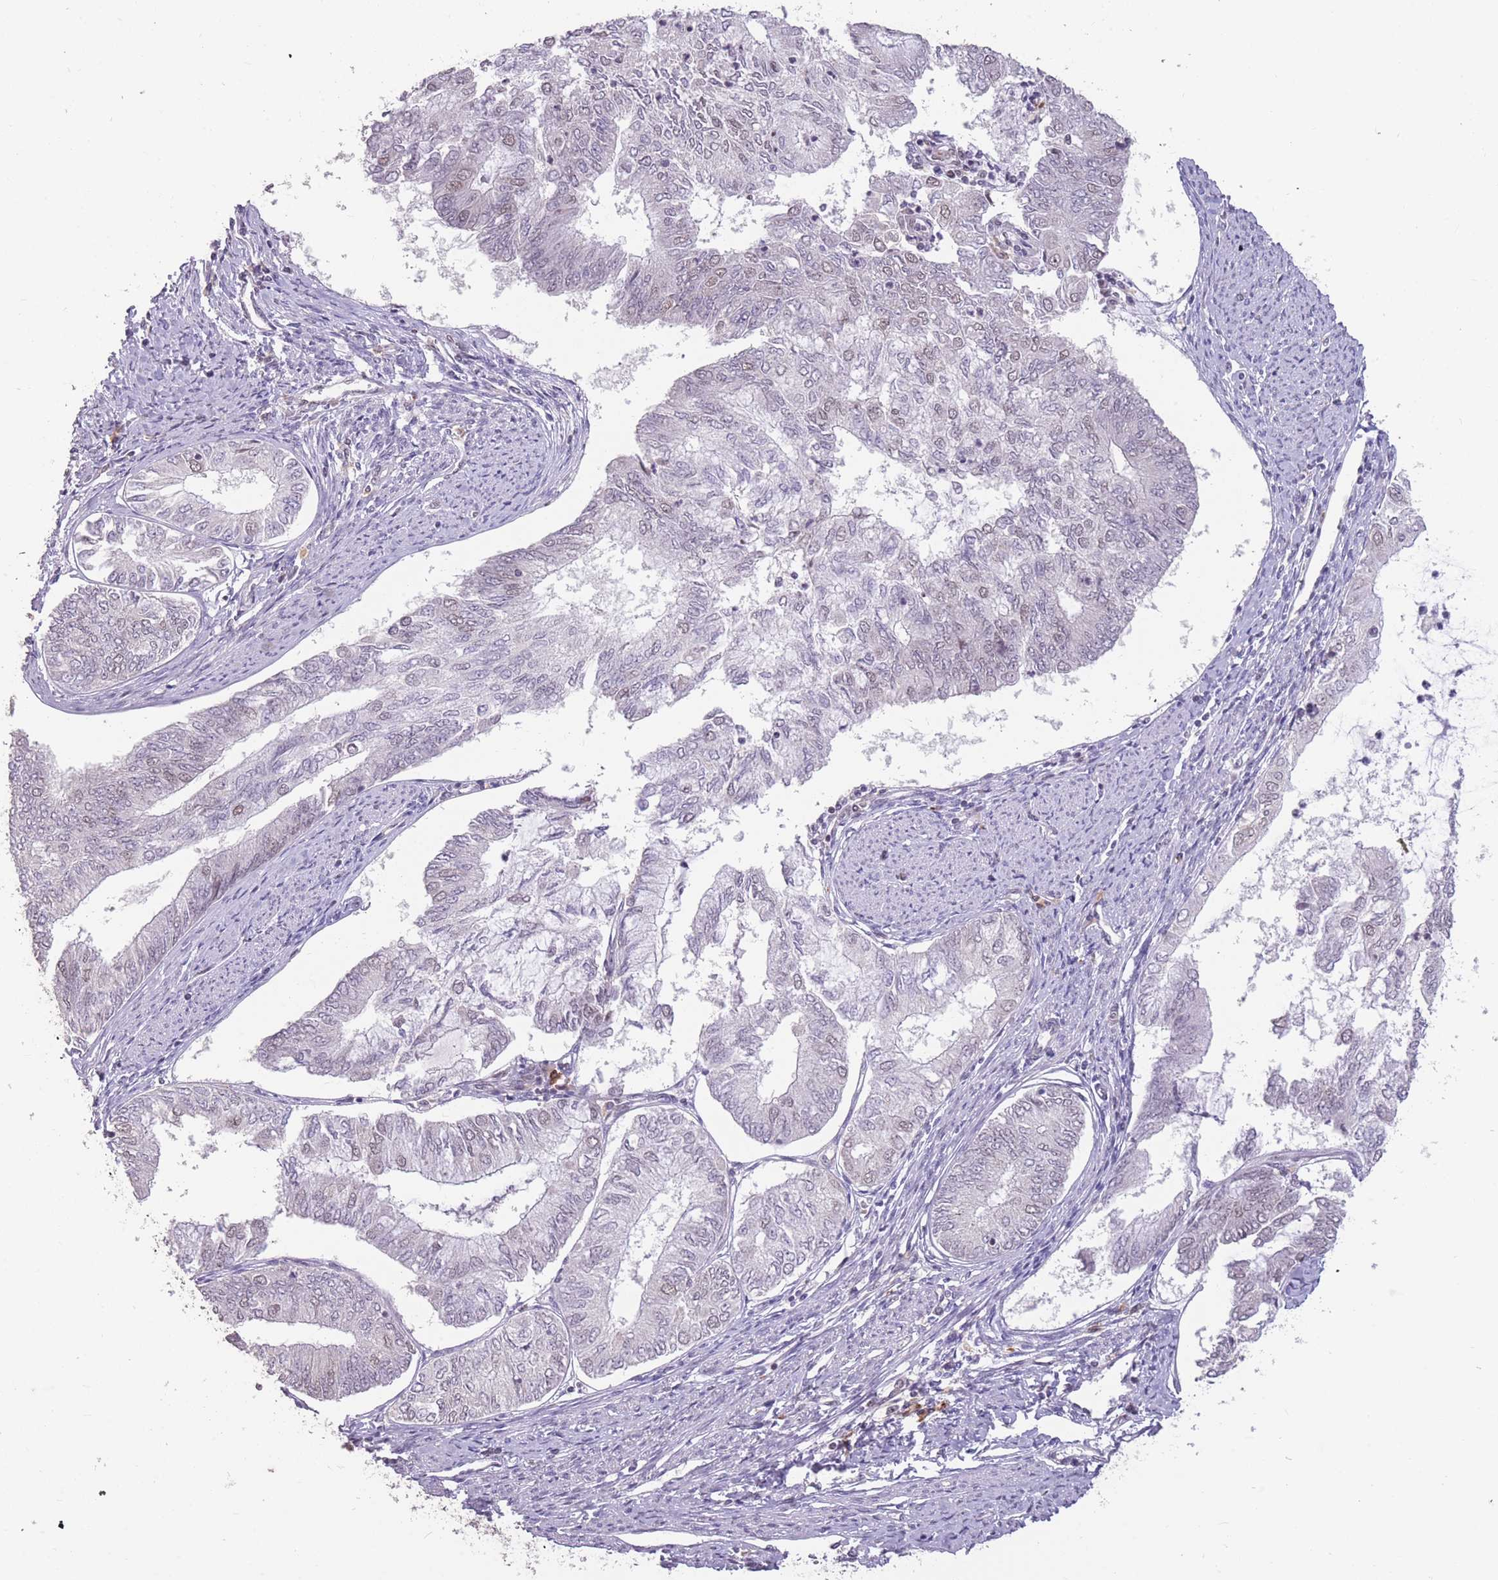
{"staining": {"intensity": "negative", "quantity": "none", "location": "none"}, "tissue": "endometrial cancer", "cell_type": "Tumor cells", "image_type": "cancer", "snomed": [{"axis": "morphology", "description": "Adenocarcinoma, NOS"}, {"axis": "topography", "description": "Endometrium"}], "caption": "Immunohistochemistry image of neoplastic tissue: human endometrial cancer (adenocarcinoma) stained with DAB (3,3'-diaminobenzidine) demonstrates no significant protein positivity in tumor cells. (Brightfield microscopy of DAB IHC at high magnification).", "gene": "HNRNPUL1", "patient": {"sex": "female", "age": 68}}